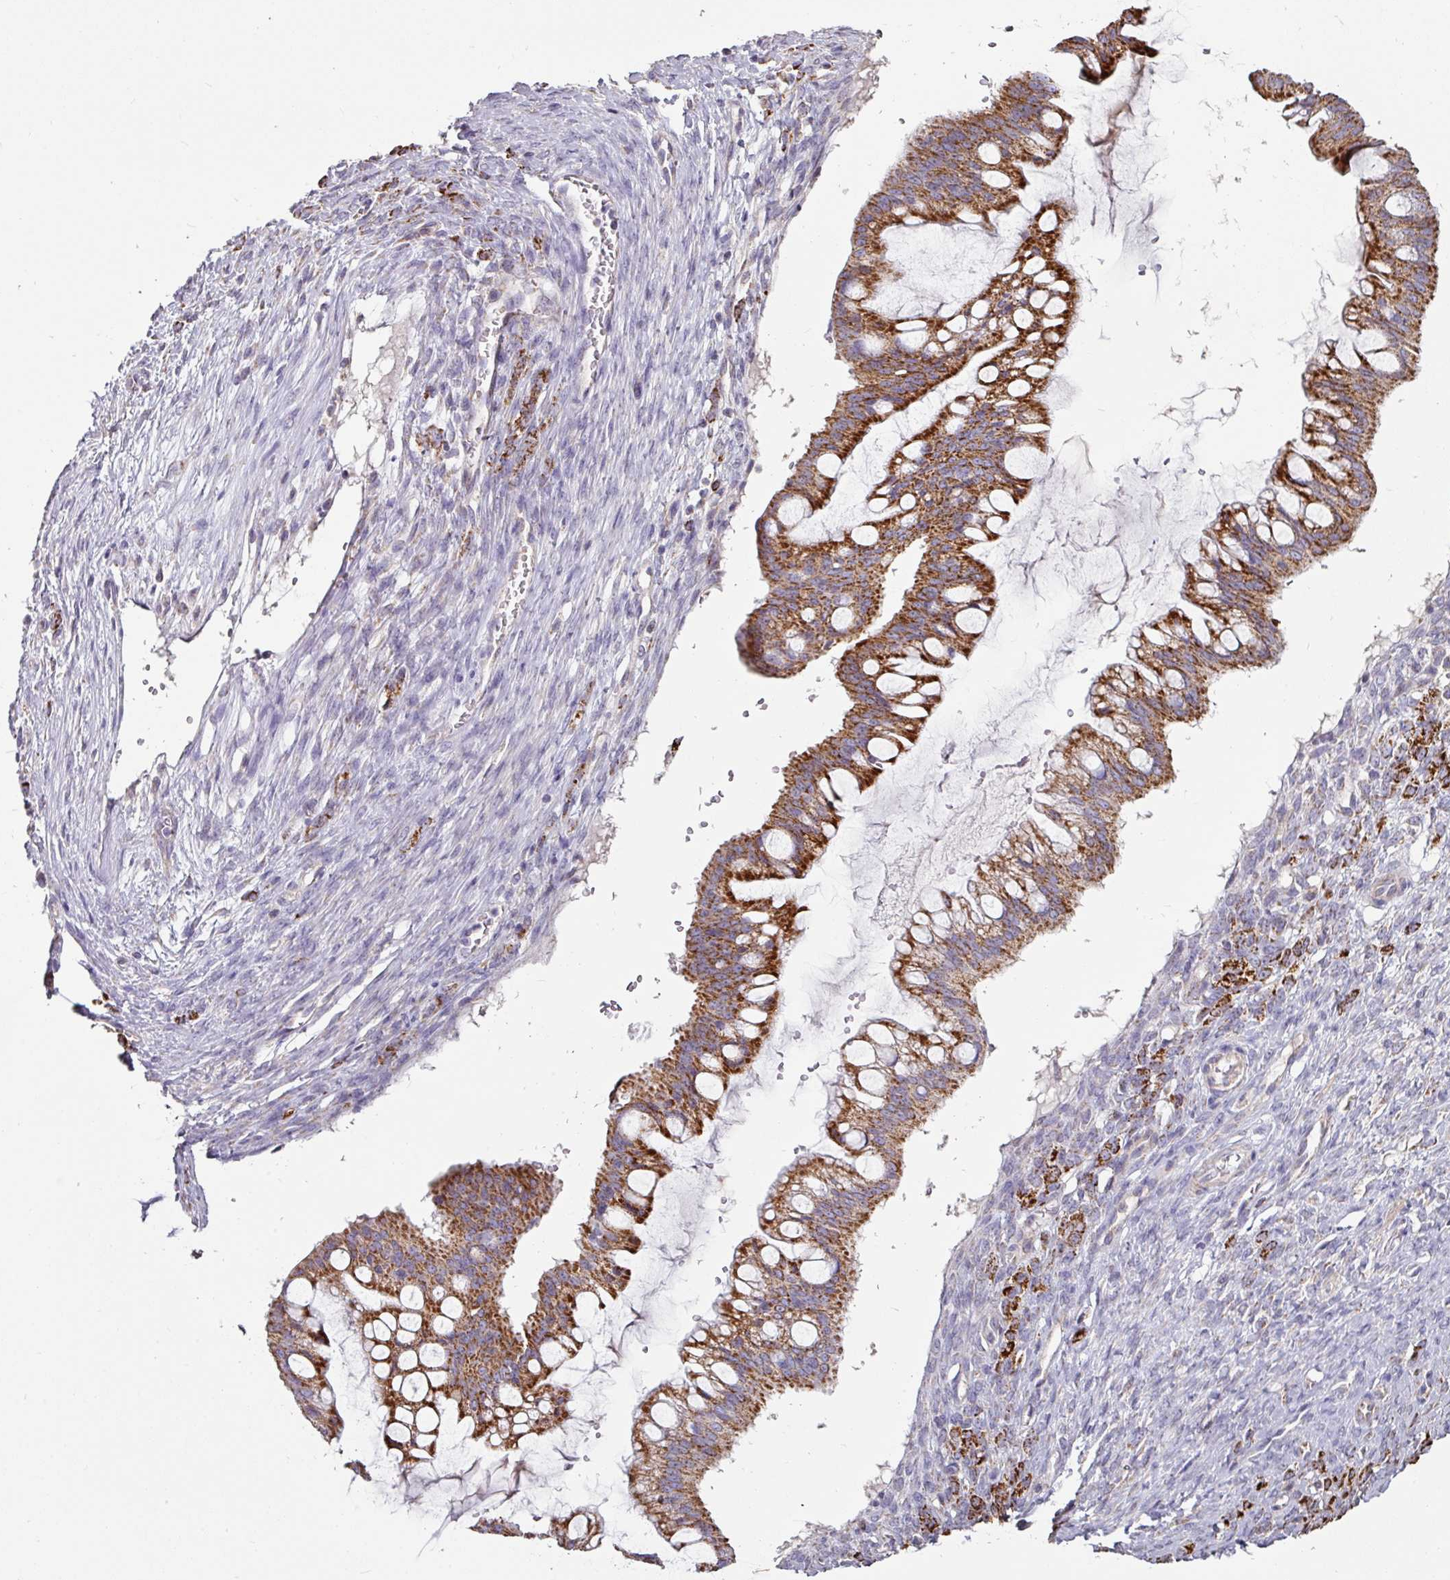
{"staining": {"intensity": "strong", "quantity": ">75%", "location": "cytoplasmic/membranous"}, "tissue": "ovarian cancer", "cell_type": "Tumor cells", "image_type": "cancer", "snomed": [{"axis": "morphology", "description": "Cystadenocarcinoma, mucinous, NOS"}, {"axis": "topography", "description": "Ovary"}], "caption": "This is a micrograph of immunohistochemistry staining of ovarian cancer, which shows strong positivity in the cytoplasmic/membranous of tumor cells.", "gene": "OR2D3", "patient": {"sex": "female", "age": 73}}